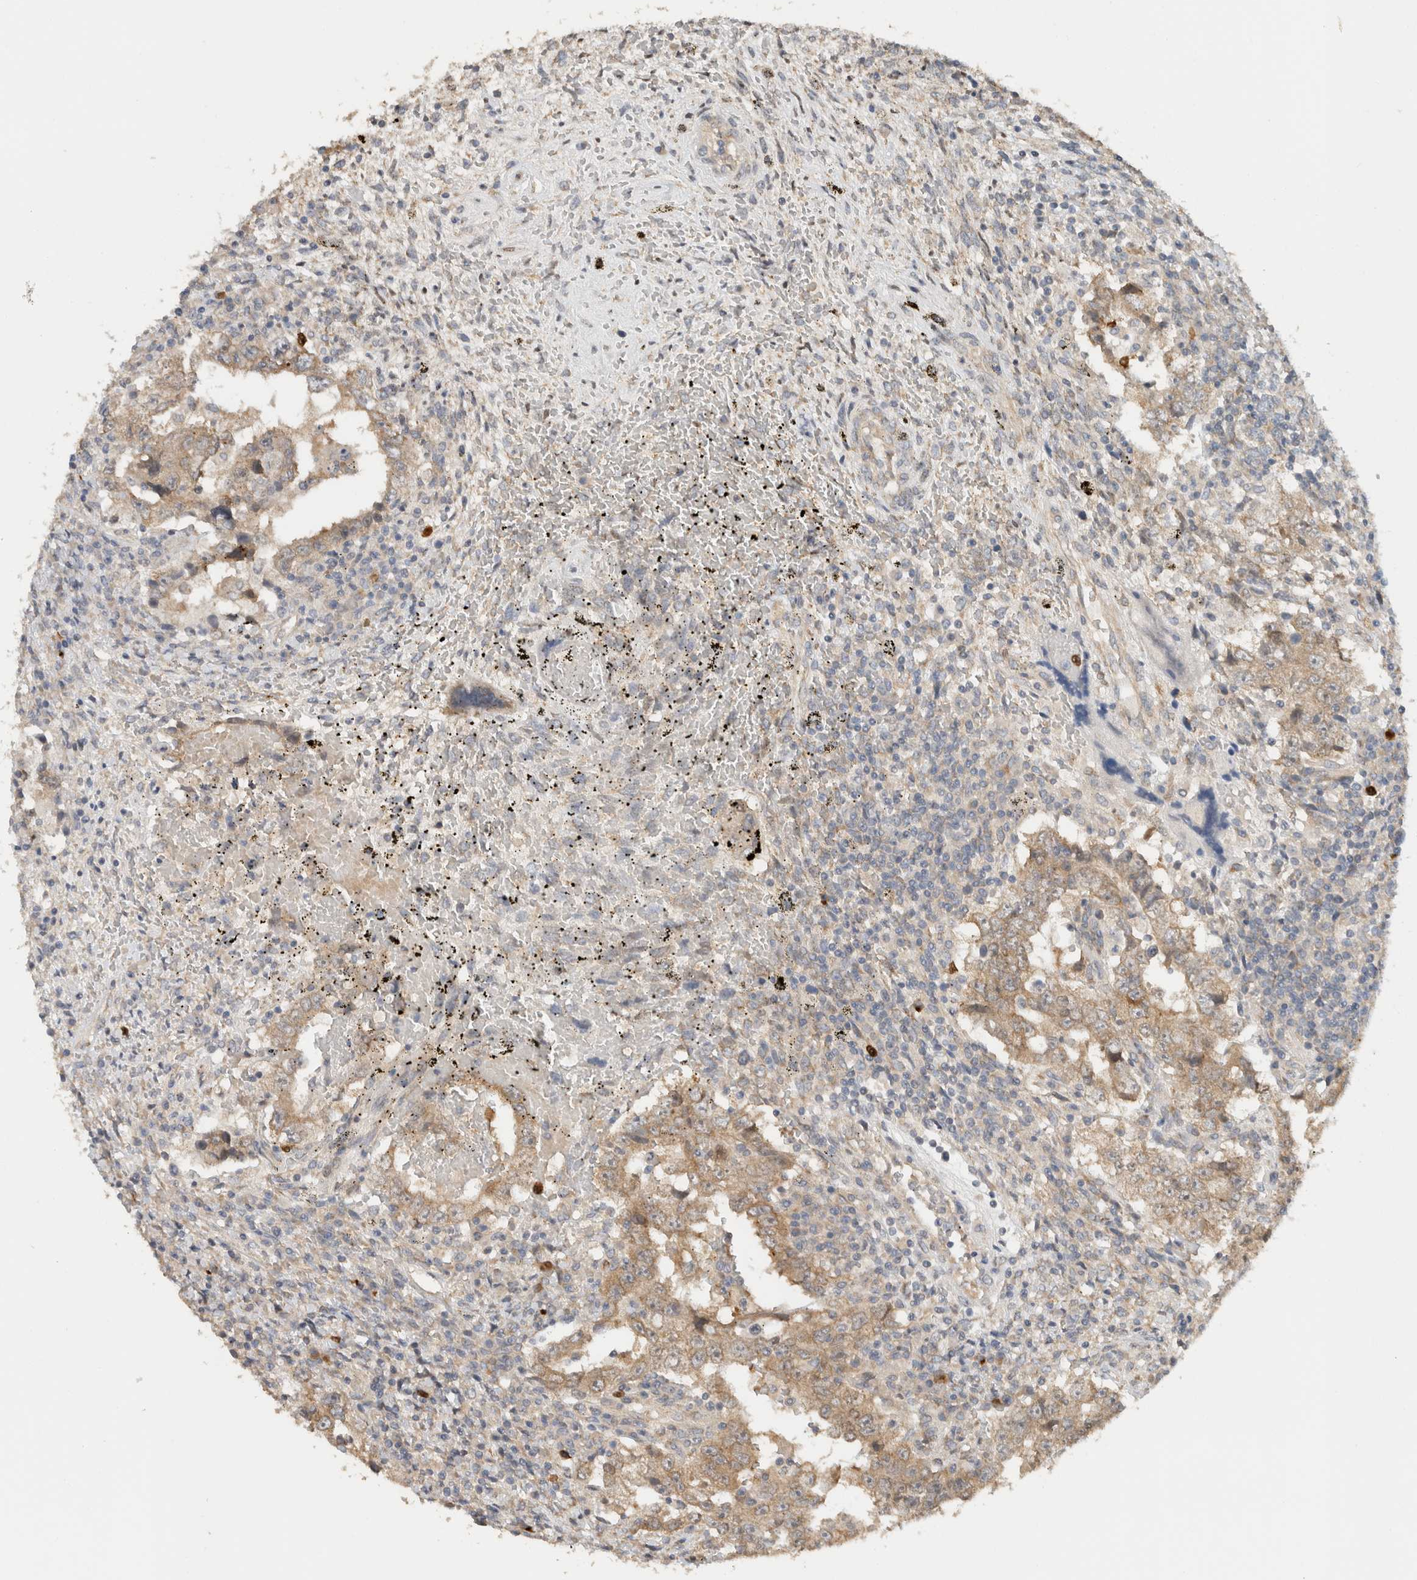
{"staining": {"intensity": "moderate", "quantity": ">75%", "location": "cytoplasmic/membranous"}, "tissue": "testis cancer", "cell_type": "Tumor cells", "image_type": "cancer", "snomed": [{"axis": "morphology", "description": "Carcinoma, Embryonal, NOS"}, {"axis": "topography", "description": "Testis"}], "caption": "Immunohistochemistry of human testis embryonal carcinoma shows medium levels of moderate cytoplasmic/membranous staining in about >75% of tumor cells.", "gene": "PUM1", "patient": {"sex": "male", "age": 26}}